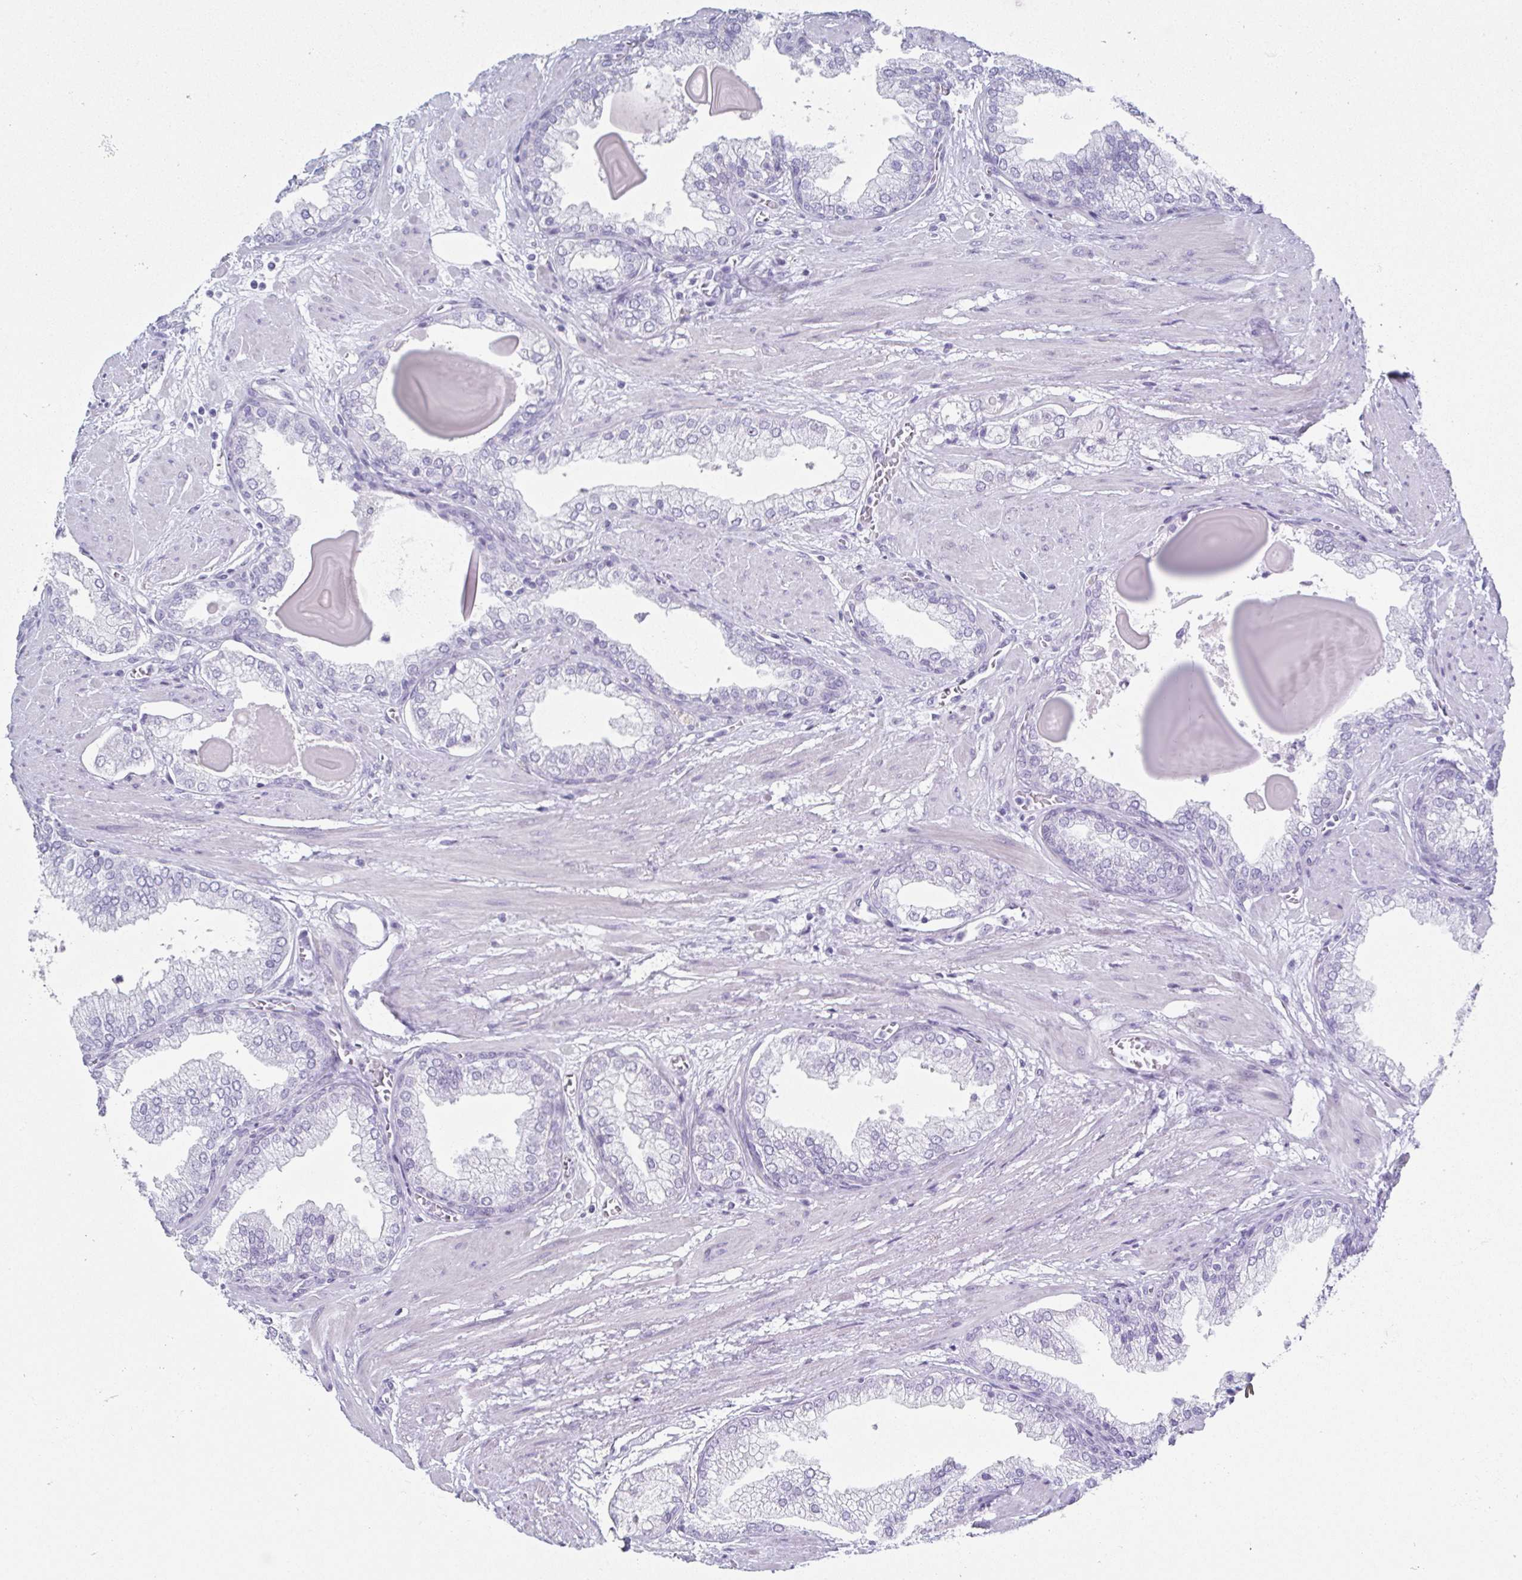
{"staining": {"intensity": "negative", "quantity": "none", "location": "none"}, "tissue": "prostate cancer", "cell_type": "Tumor cells", "image_type": "cancer", "snomed": [{"axis": "morphology", "description": "Adenocarcinoma, Low grade"}, {"axis": "topography", "description": "Prostate"}], "caption": "Tumor cells show no significant expression in prostate low-grade adenocarcinoma.", "gene": "SYCP1", "patient": {"sex": "male", "age": 64}}